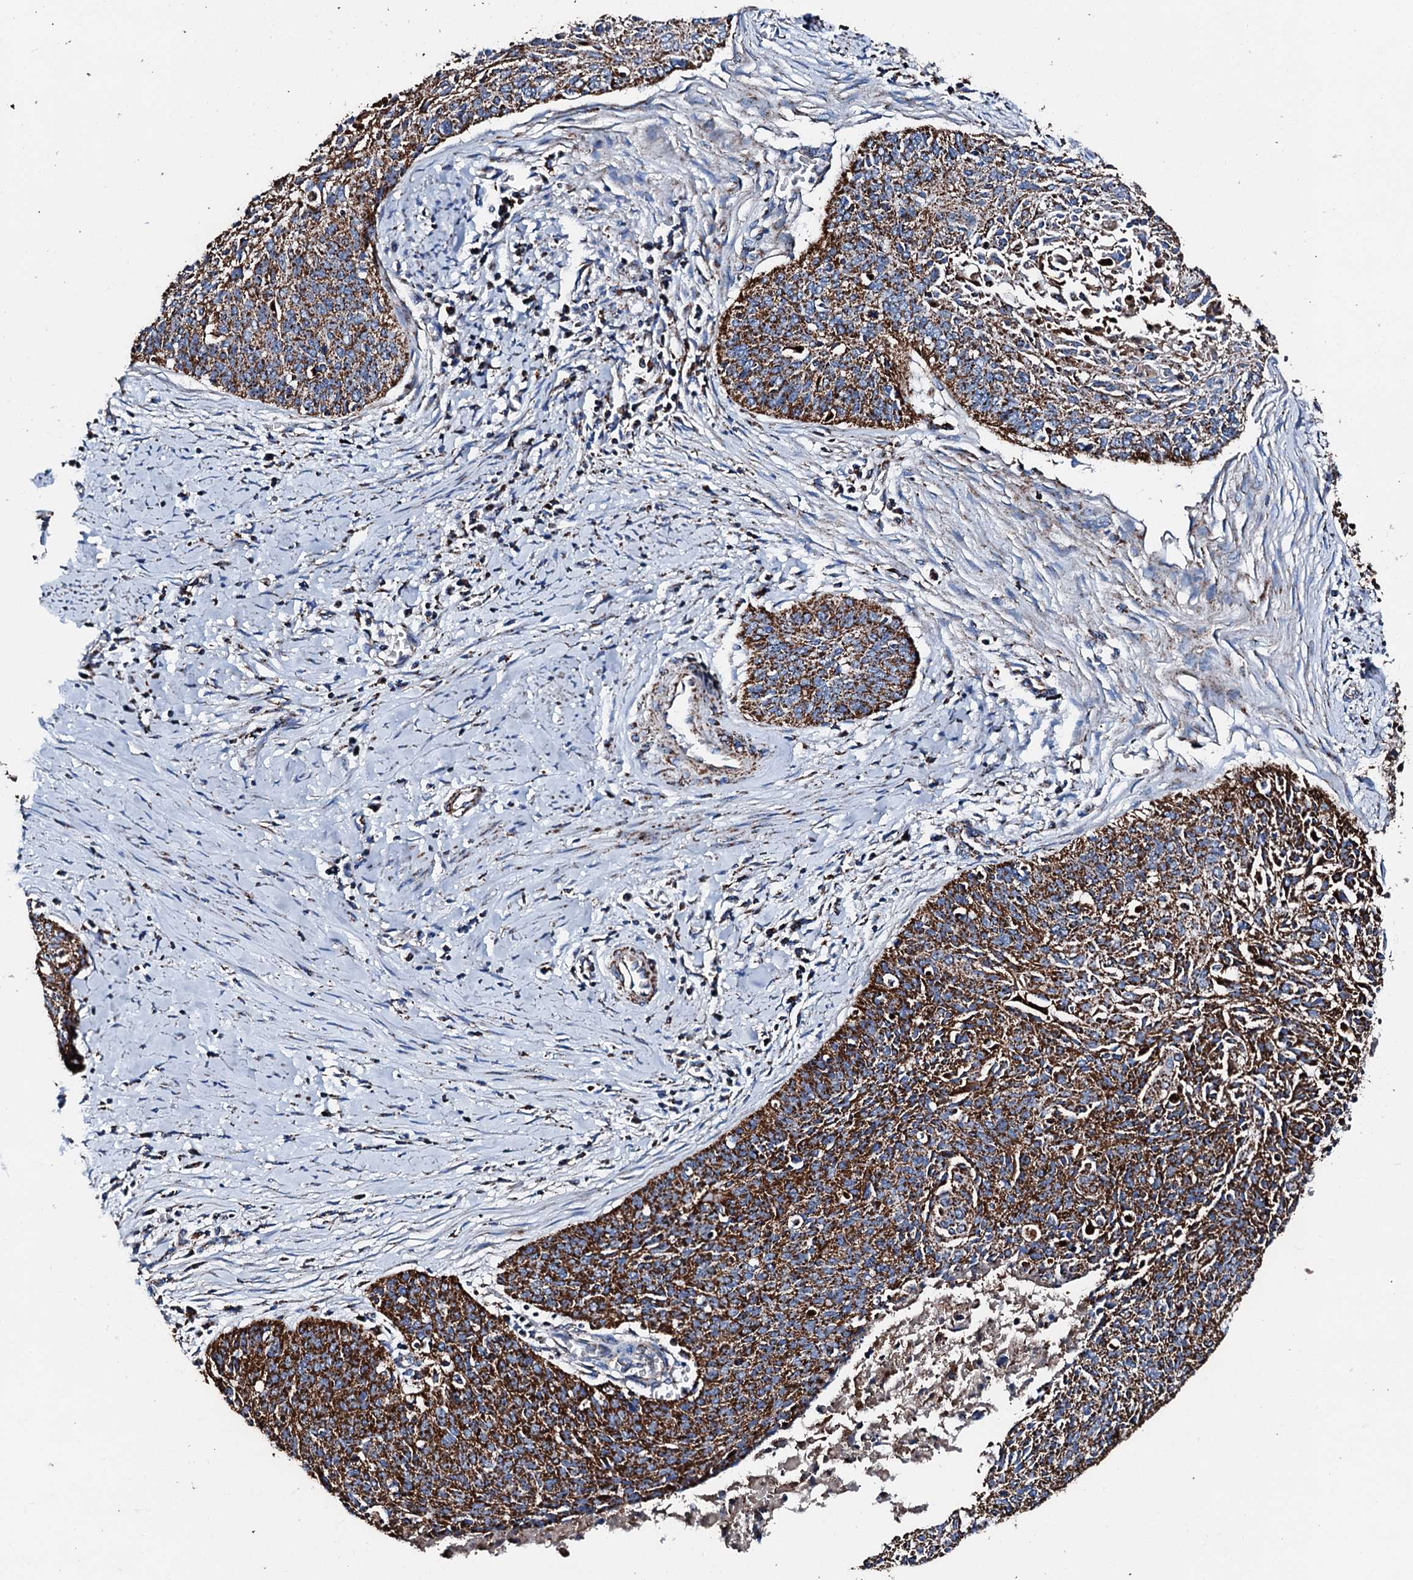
{"staining": {"intensity": "strong", "quantity": ">75%", "location": "cytoplasmic/membranous"}, "tissue": "cervical cancer", "cell_type": "Tumor cells", "image_type": "cancer", "snomed": [{"axis": "morphology", "description": "Squamous cell carcinoma, NOS"}, {"axis": "topography", "description": "Cervix"}], "caption": "Immunohistochemical staining of cervical cancer (squamous cell carcinoma) reveals high levels of strong cytoplasmic/membranous protein positivity in approximately >75% of tumor cells.", "gene": "HADH", "patient": {"sex": "female", "age": 55}}